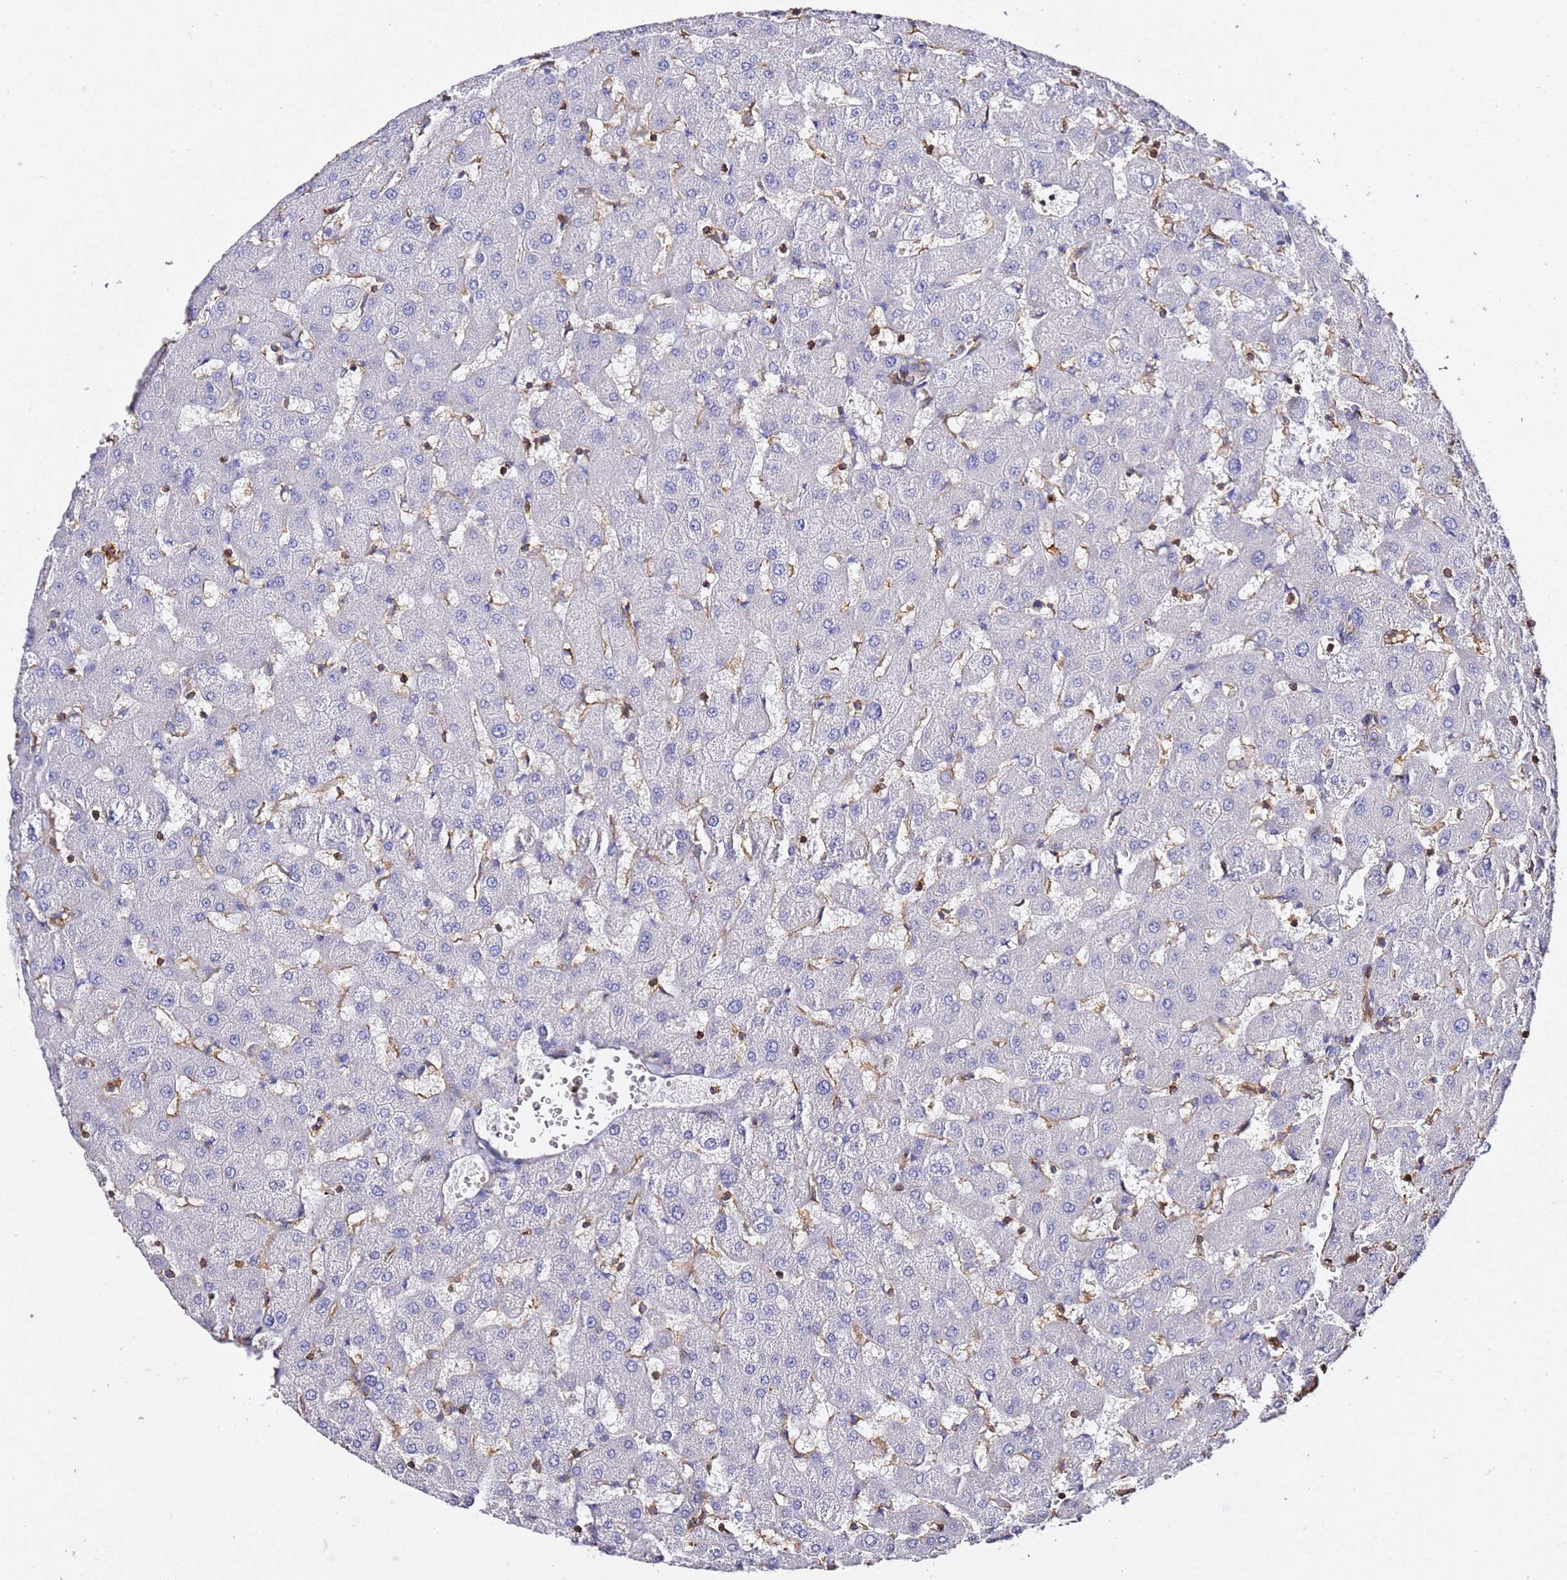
{"staining": {"intensity": "negative", "quantity": "none", "location": "none"}, "tissue": "liver", "cell_type": "Cholangiocytes", "image_type": "normal", "snomed": [{"axis": "morphology", "description": "Normal tissue, NOS"}, {"axis": "topography", "description": "Liver"}], "caption": "An IHC histopathology image of benign liver is shown. There is no staining in cholangiocytes of liver.", "gene": "ZFP36L2", "patient": {"sex": "female", "age": 63}}